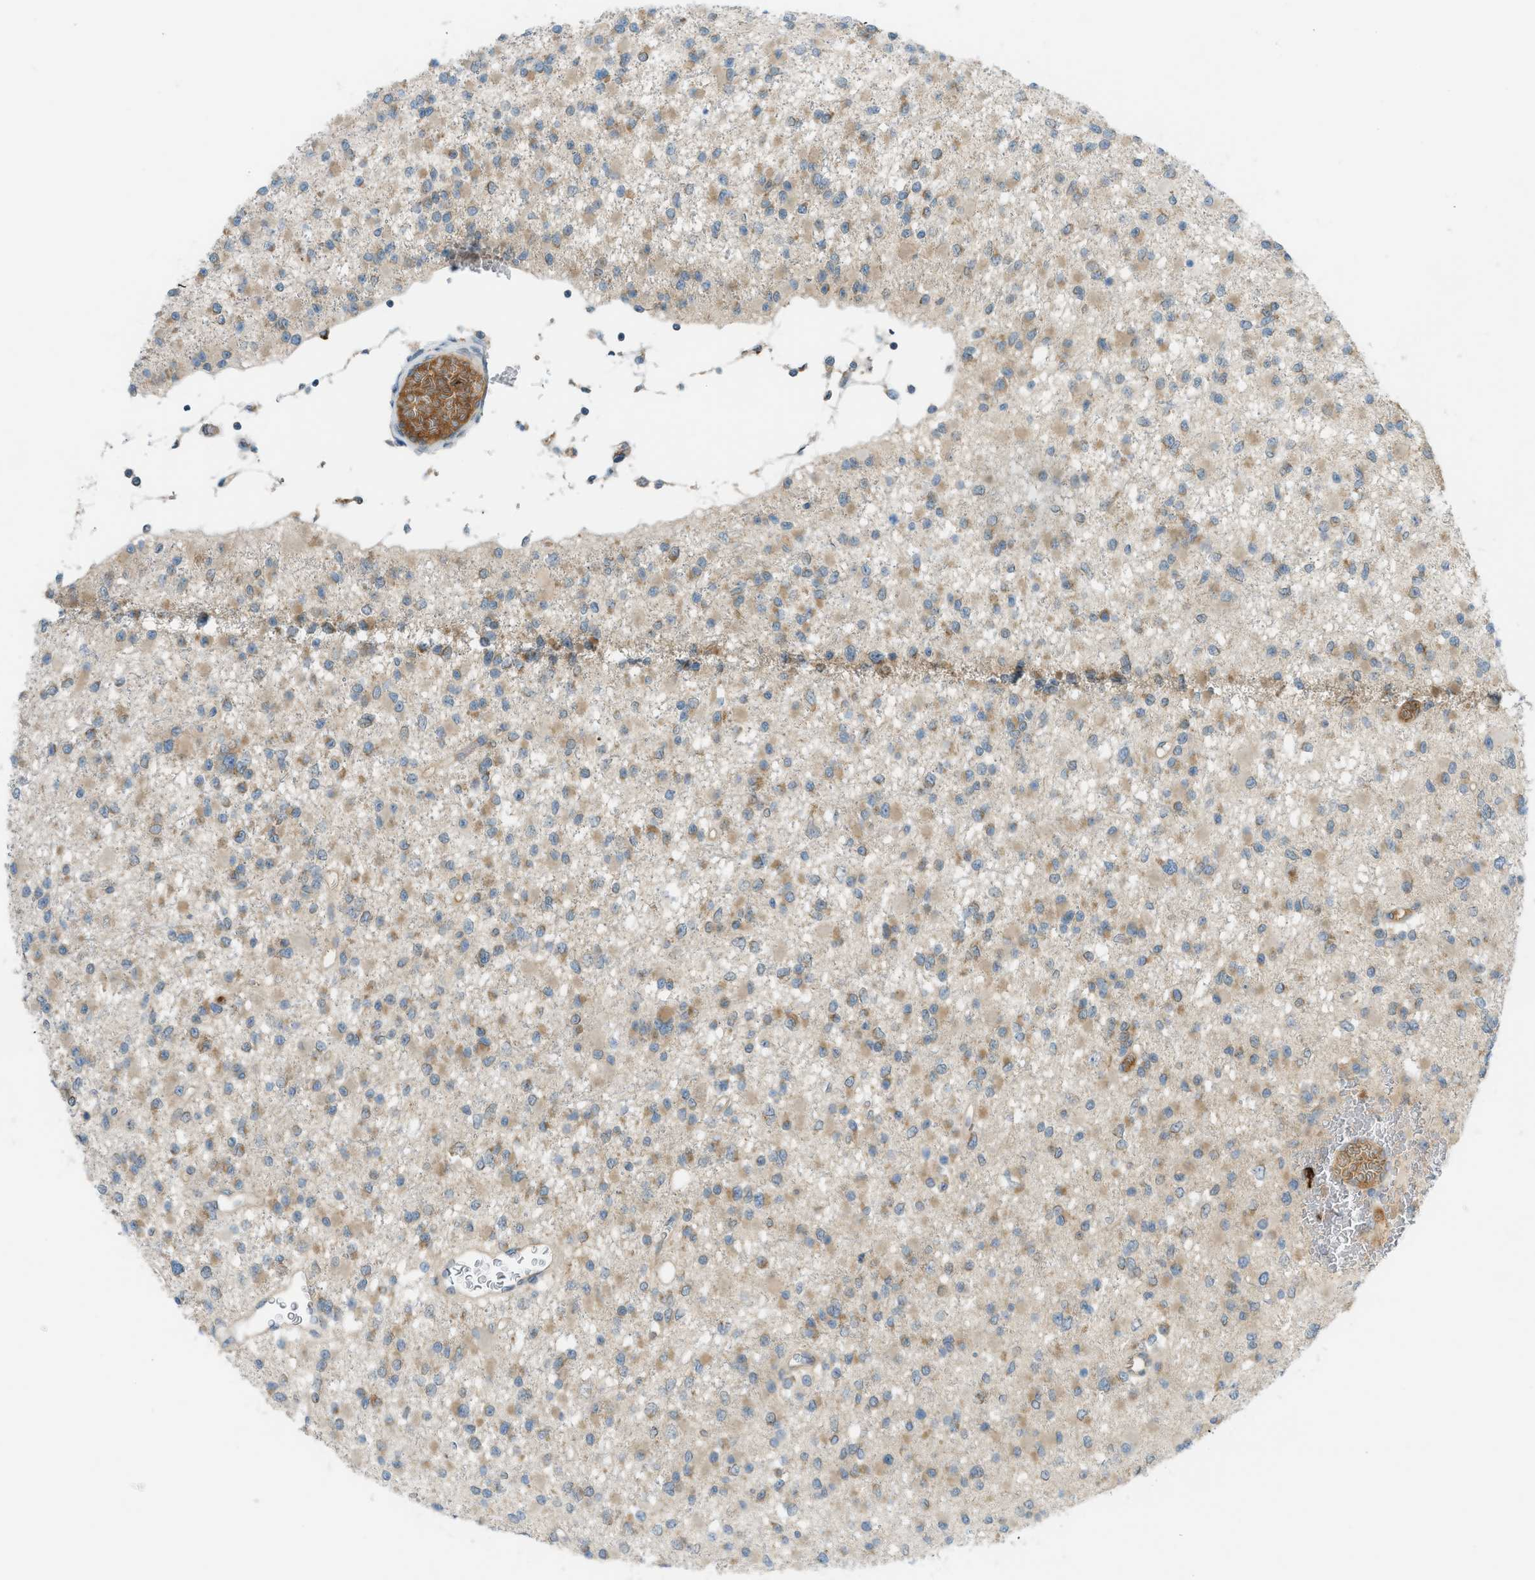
{"staining": {"intensity": "moderate", "quantity": "25%-75%", "location": "cytoplasmic/membranous"}, "tissue": "glioma", "cell_type": "Tumor cells", "image_type": "cancer", "snomed": [{"axis": "morphology", "description": "Glioma, malignant, Low grade"}, {"axis": "topography", "description": "Brain"}], "caption": "The immunohistochemical stain shows moderate cytoplasmic/membranous staining in tumor cells of glioma tissue.", "gene": "DYRK1A", "patient": {"sex": "female", "age": 22}}